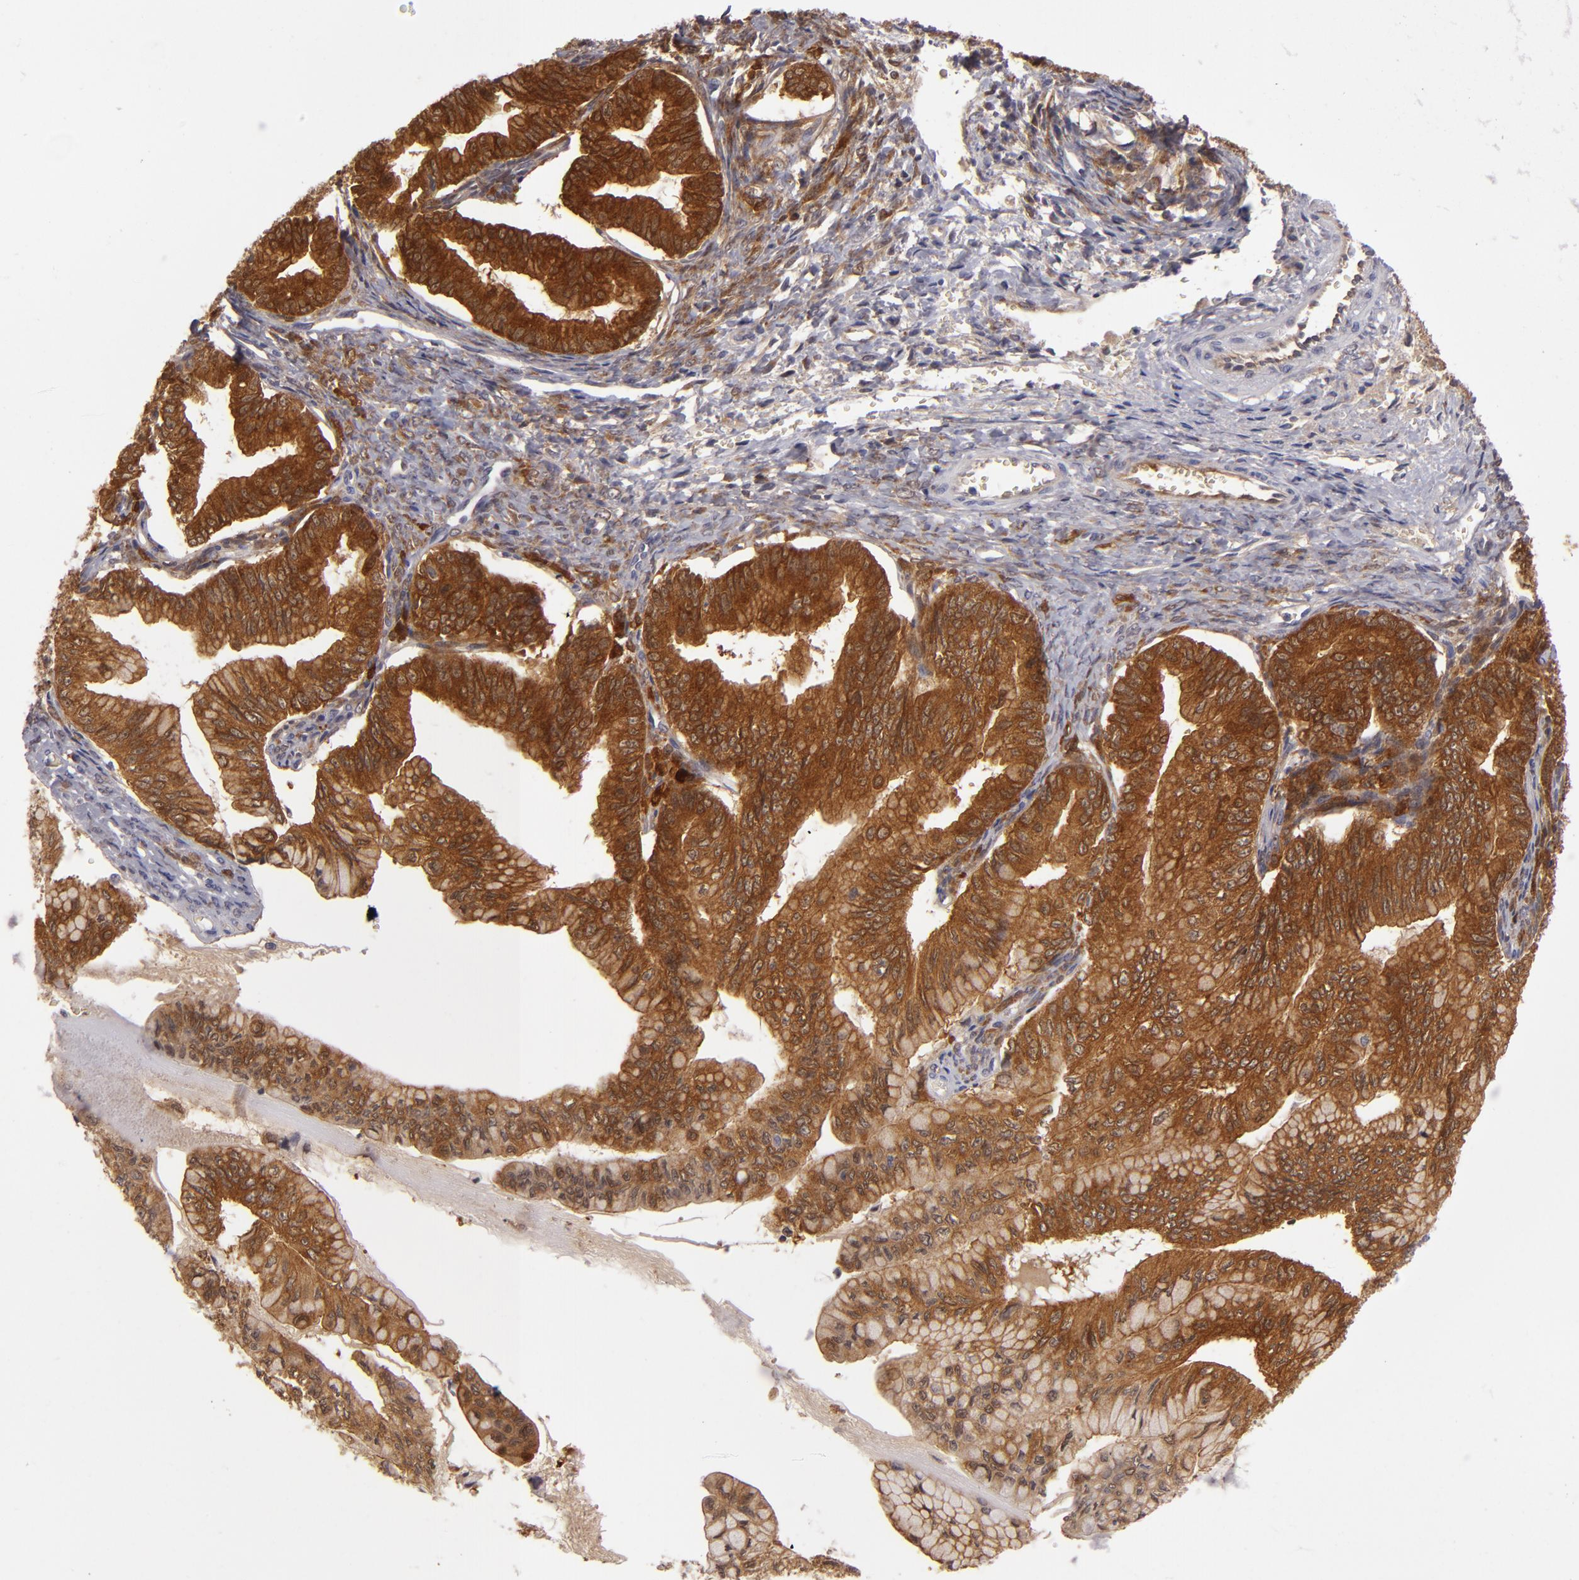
{"staining": {"intensity": "strong", "quantity": ">75%", "location": "cytoplasmic/membranous"}, "tissue": "ovarian cancer", "cell_type": "Tumor cells", "image_type": "cancer", "snomed": [{"axis": "morphology", "description": "Cystadenocarcinoma, mucinous, NOS"}, {"axis": "topography", "description": "Ovary"}], "caption": "Immunohistochemistry staining of ovarian cancer (mucinous cystadenocarcinoma), which displays high levels of strong cytoplasmic/membranous positivity in approximately >75% of tumor cells indicating strong cytoplasmic/membranous protein staining. The staining was performed using DAB (brown) for protein detection and nuclei were counterstained in hematoxylin (blue).", "gene": "SH2D4A", "patient": {"sex": "female", "age": 36}}